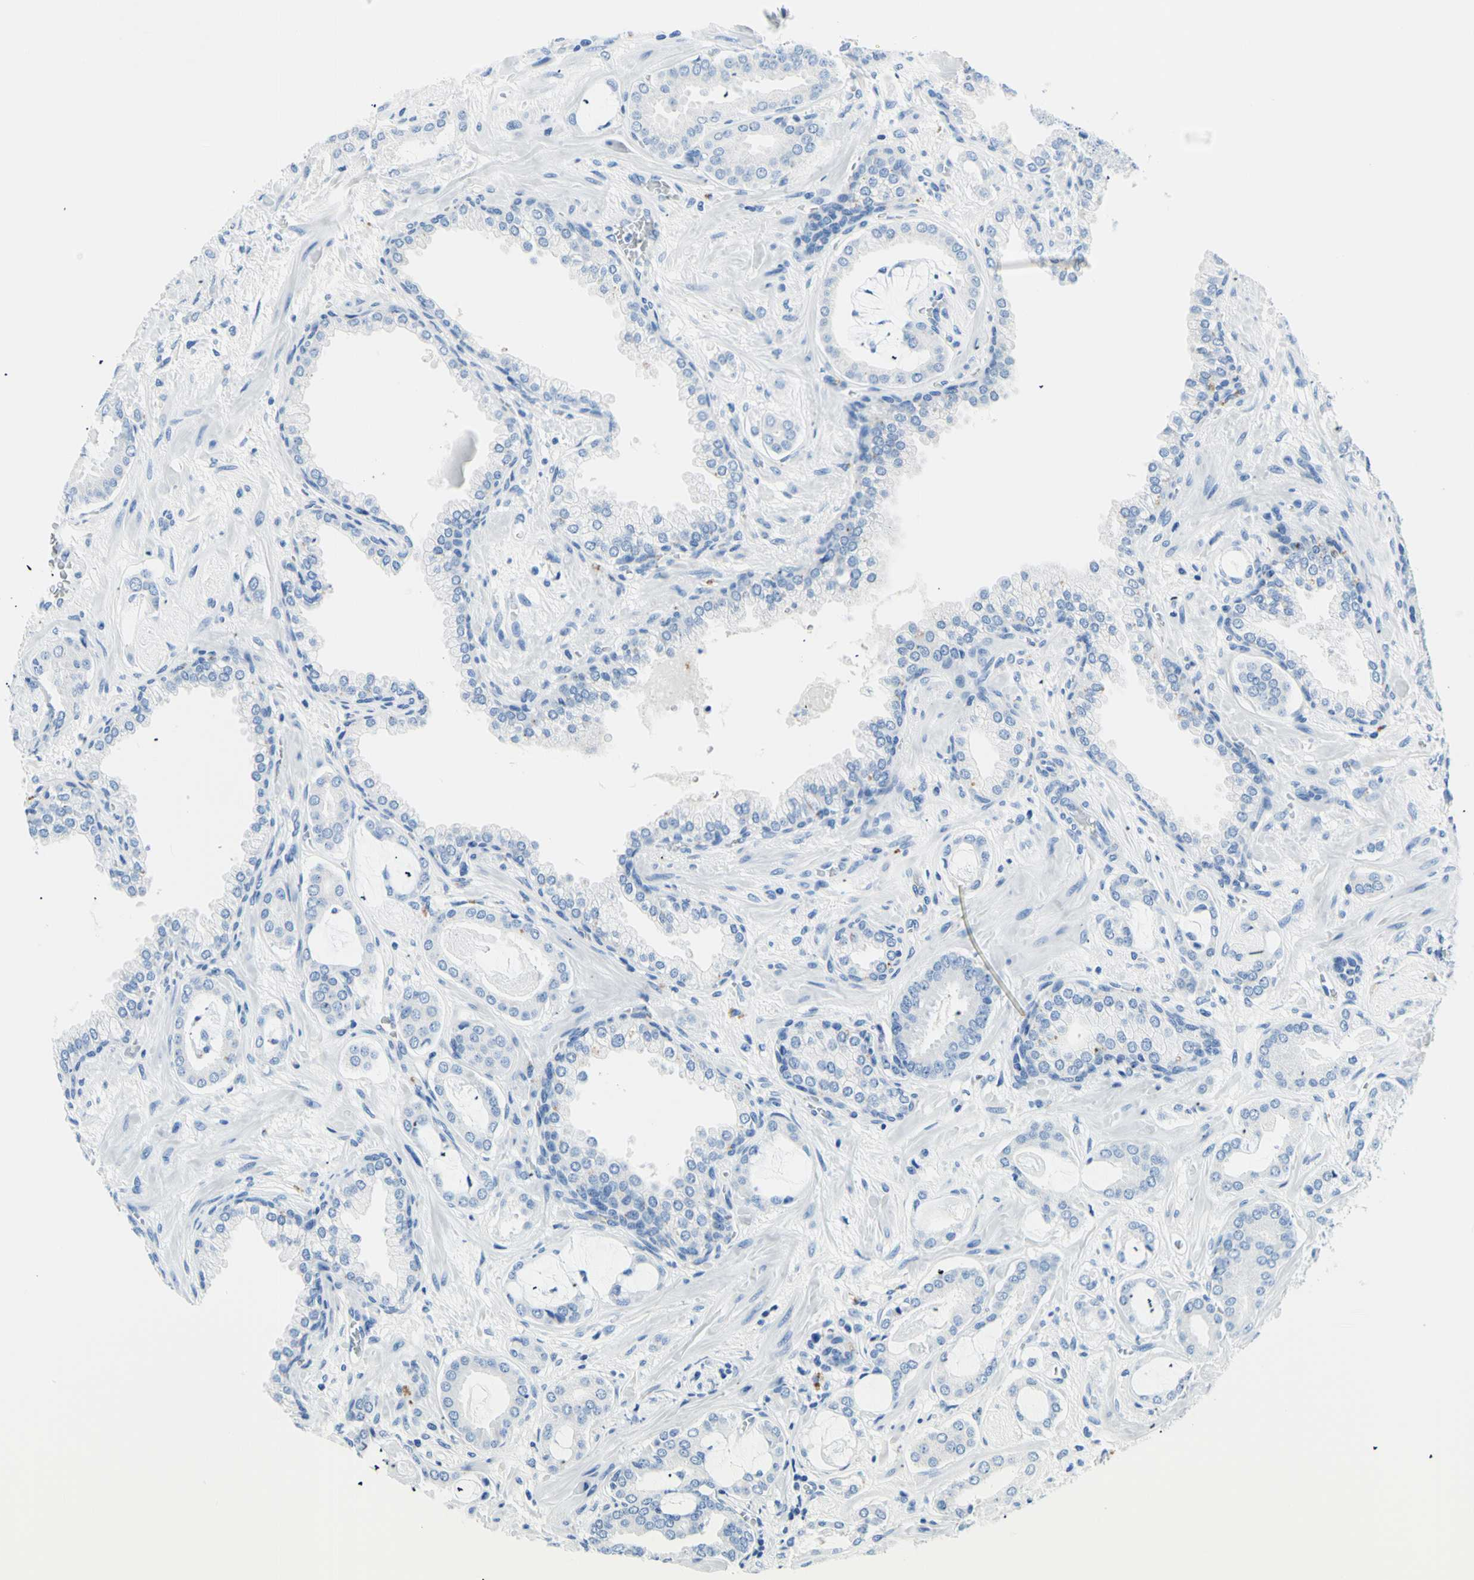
{"staining": {"intensity": "negative", "quantity": "none", "location": "none"}, "tissue": "prostate cancer", "cell_type": "Tumor cells", "image_type": "cancer", "snomed": [{"axis": "morphology", "description": "Adenocarcinoma, Low grade"}, {"axis": "topography", "description": "Prostate"}], "caption": "IHC histopathology image of neoplastic tissue: adenocarcinoma (low-grade) (prostate) stained with DAB (3,3'-diaminobenzidine) shows no significant protein positivity in tumor cells.", "gene": "MYH2", "patient": {"sex": "male", "age": 53}}